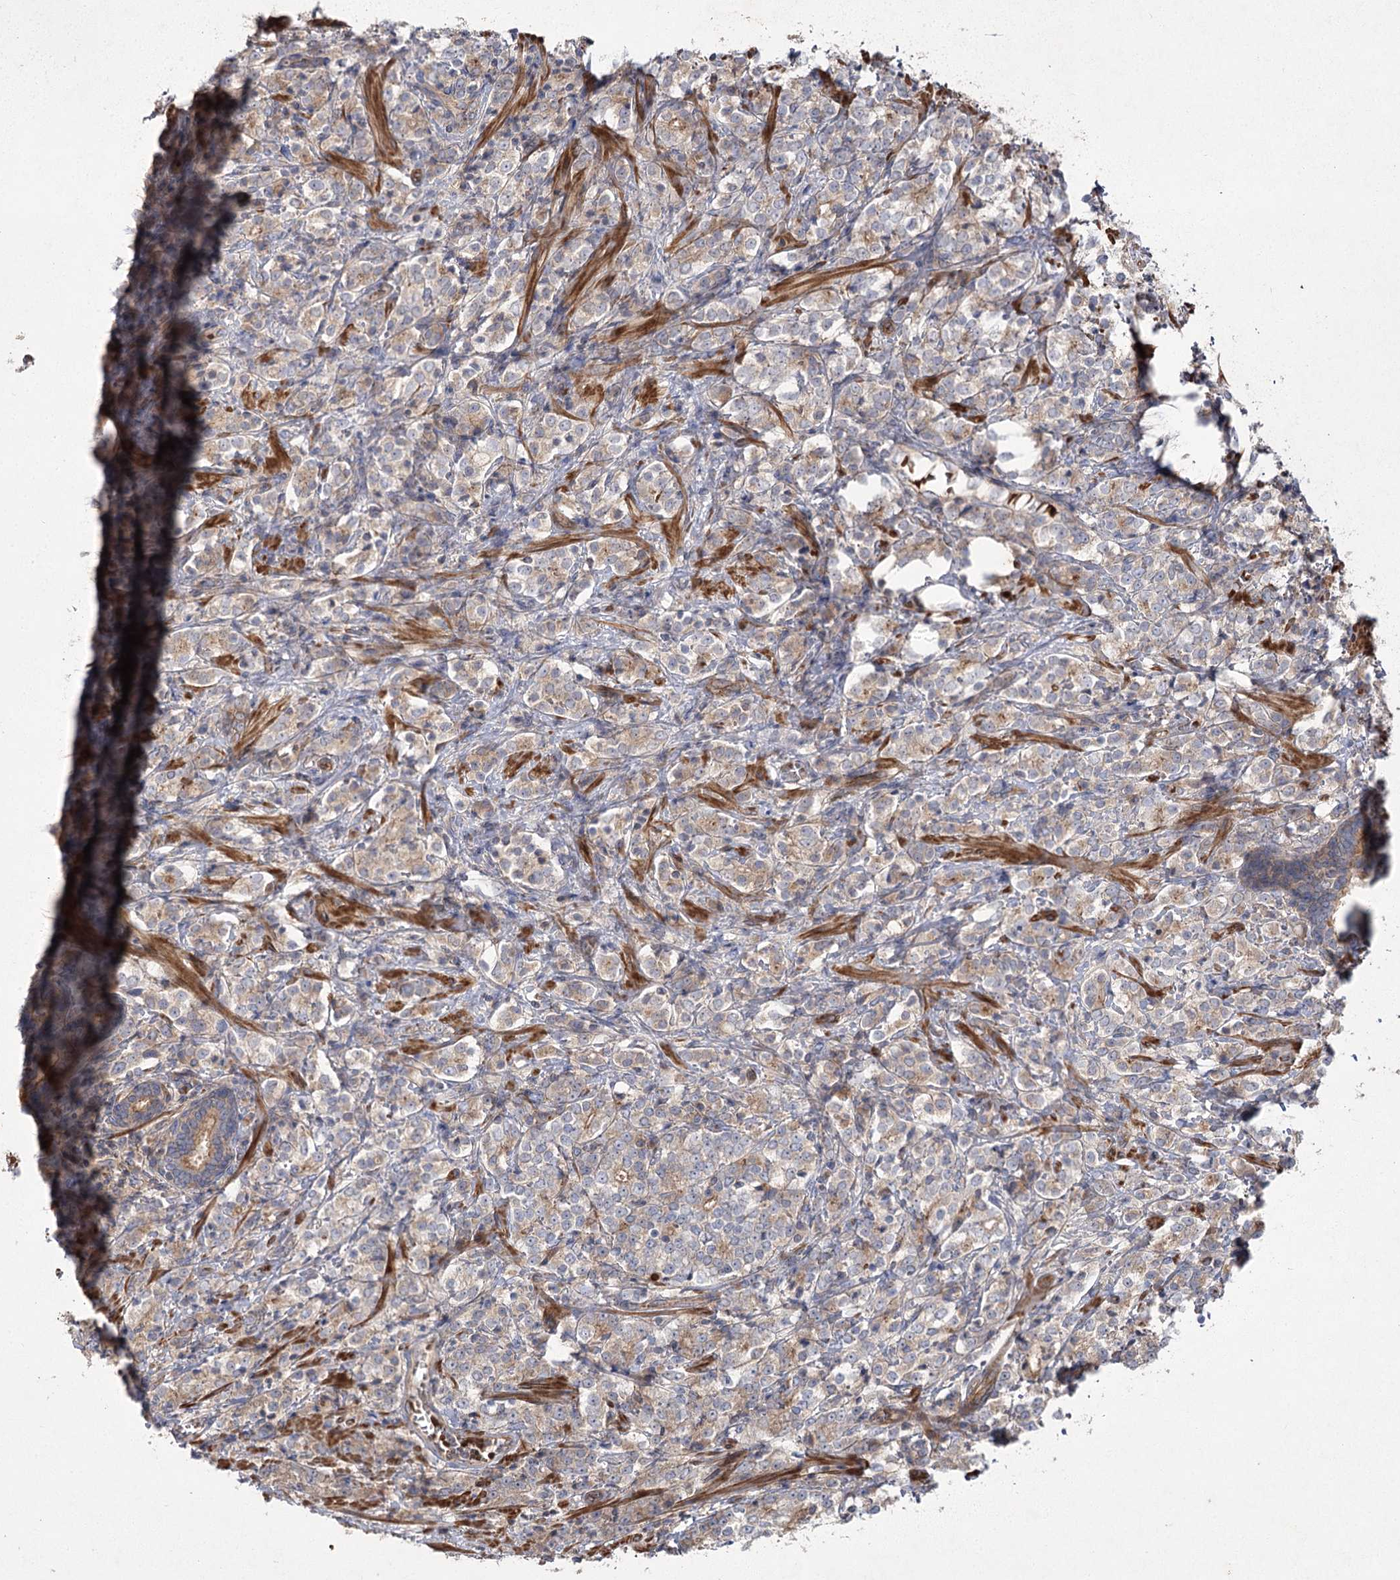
{"staining": {"intensity": "moderate", "quantity": "25%-75%", "location": "cytoplasmic/membranous"}, "tissue": "prostate cancer", "cell_type": "Tumor cells", "image_type": "cancer", "snomed": [{"axis": "morphology", "description": "Adenocarcinoma, High grade"}, {"axis": "topography", "description": "Prostate"}], "caption": "Moderate cytoplasmic/membranous protein positivity is appreciated in about 25%-75% of tumor cells in prostate cancer (high-grade adenocarcinoma). (DAB IHC with brightfield microscopy, high magnification).", "gene": "KIAA0825", "patient": {"sex": "male", "age": 69}}